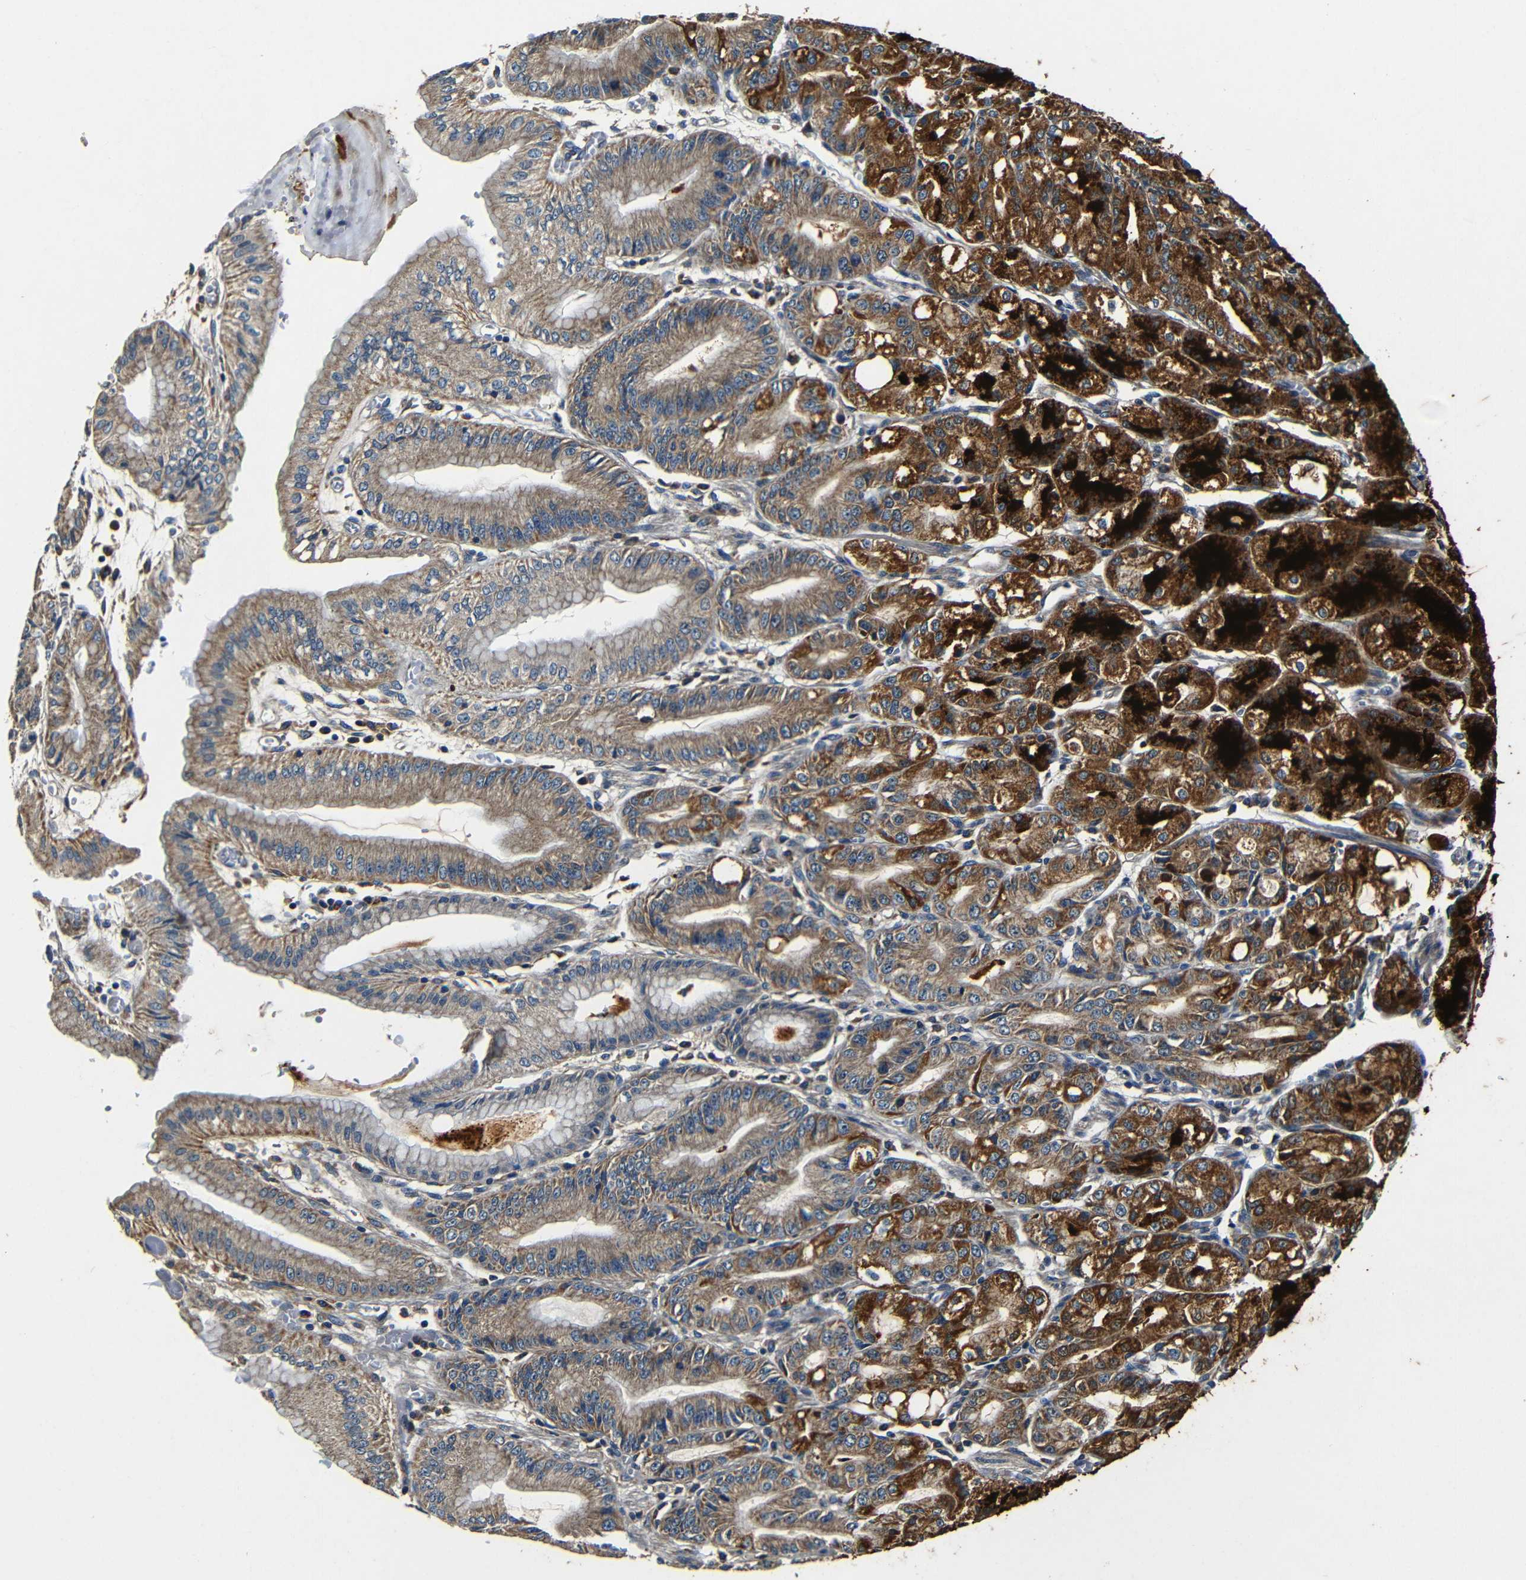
{"staining": {"intensity": "strong", "quantity": ">75%", "location": "cytoplasmic/membranous"}, "tissue": "stomach", "cell_type": "Glandular cells", "image_type": "normal", "snomed": [{"axis": "morphology", "description": "Normal tissue, NOS"}, {"axis": "topography", "description": "Stomach, lower"}], "caption": "Immunohistochemical staining of normal human stomach shows strong cytoplasmic/membranous protein staining in about >75% of glandular cells. Ihc stains the protein of interest in brown and the nuclei are stained blue.", "gene": "MTX1", "patient": {"sex": "male", "age": 71}}